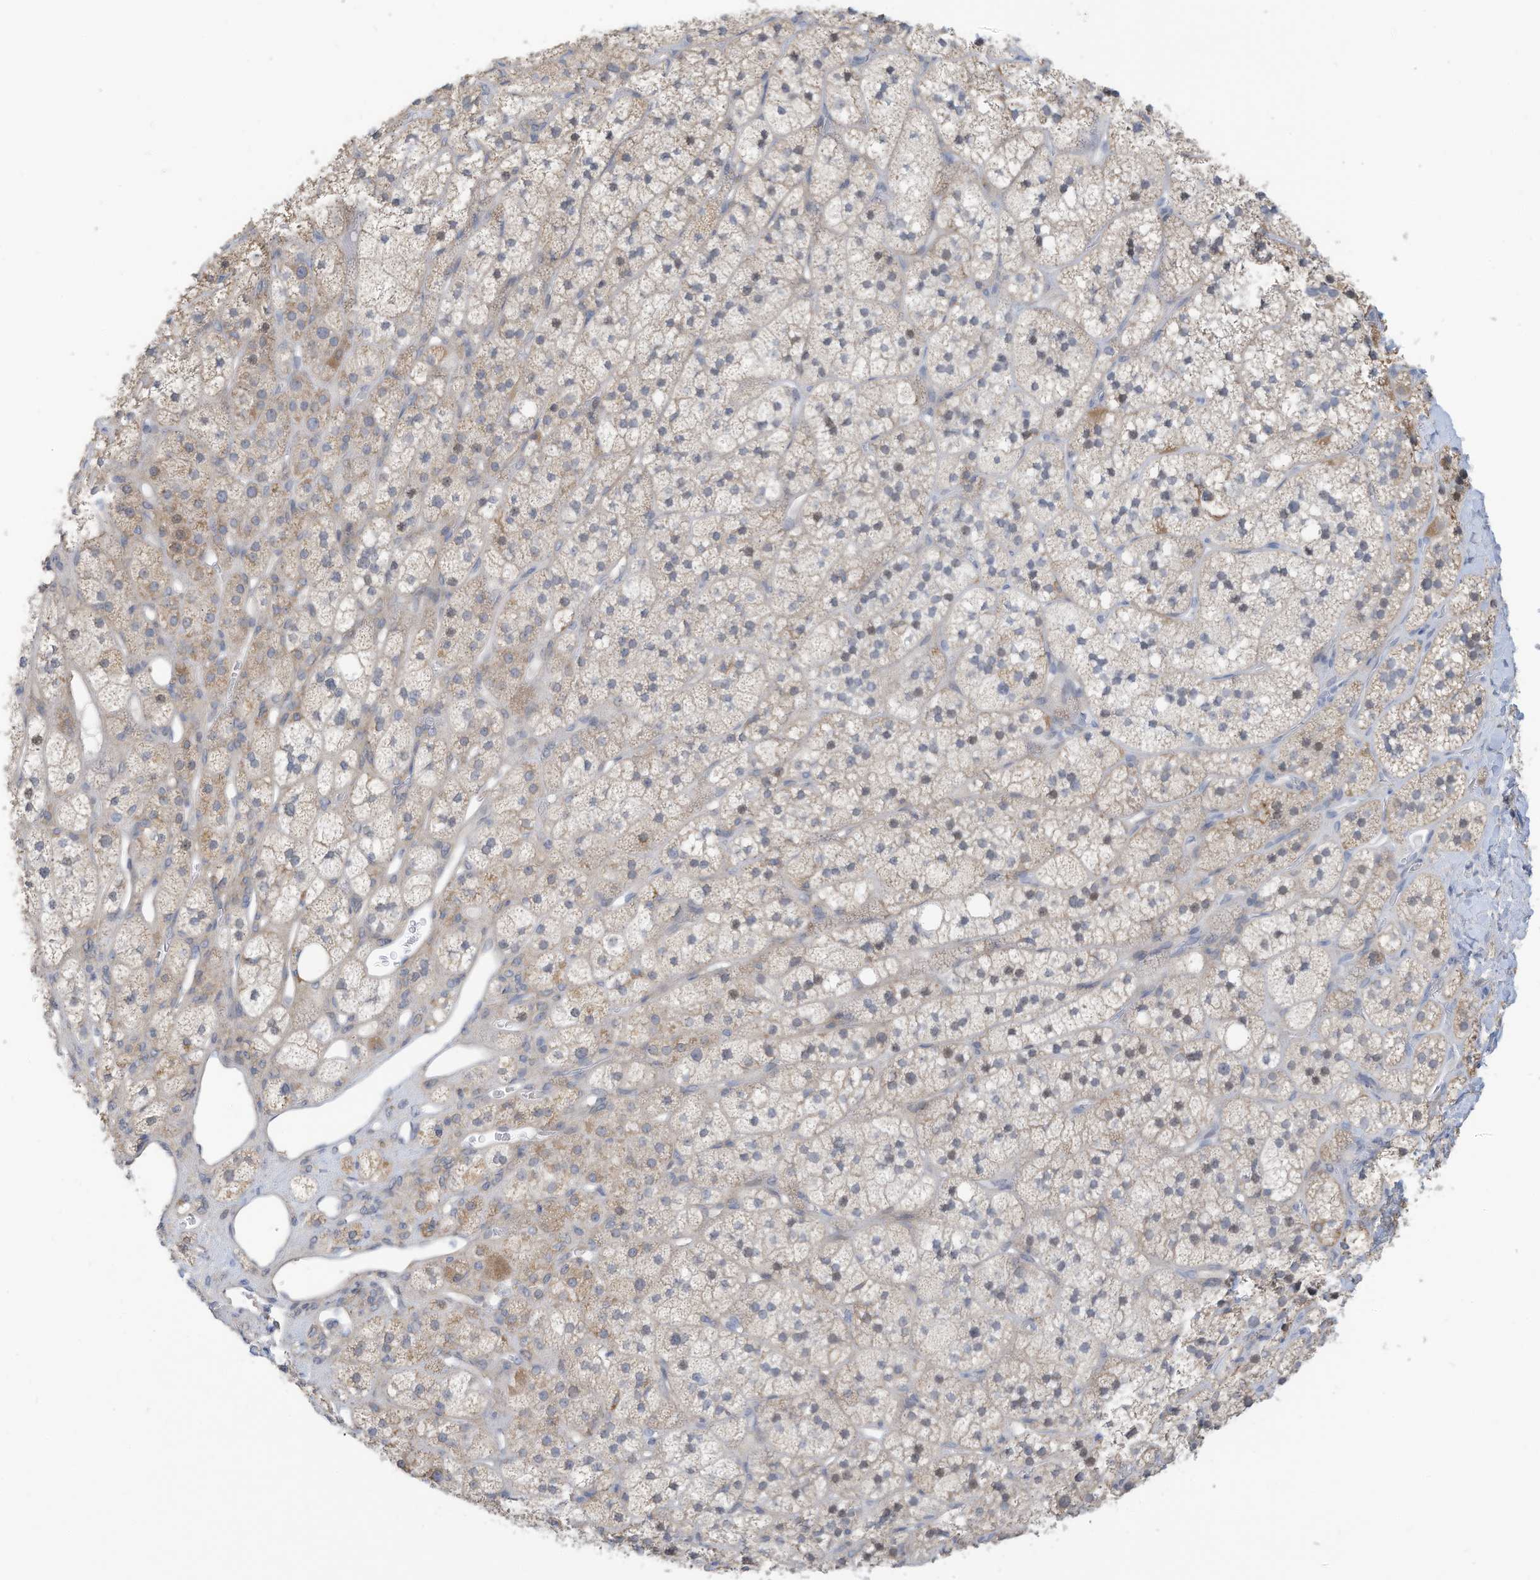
{"staining": {"intensity": "moderate", "quantity": "<25%", "location": "cytoplasmic/membranous,nuclear"}, "tissue": "adrenal gland", "cell_type": "Glandular cells", "image_type": "normal", "snomed": [{"axis": "morphology", "description": "Normal tissue, NOS"}, {"axis": "topography", "description": "Adrenal gland"}], "caption": "Human adrenal gland stained for a protein (brown) displays moderate cytoplasmic/membranous,nuclear positive expression in about <25% of glandular cells.", "gene": "SLC1A5", "patient": {"sex": "male", "age": 61}}